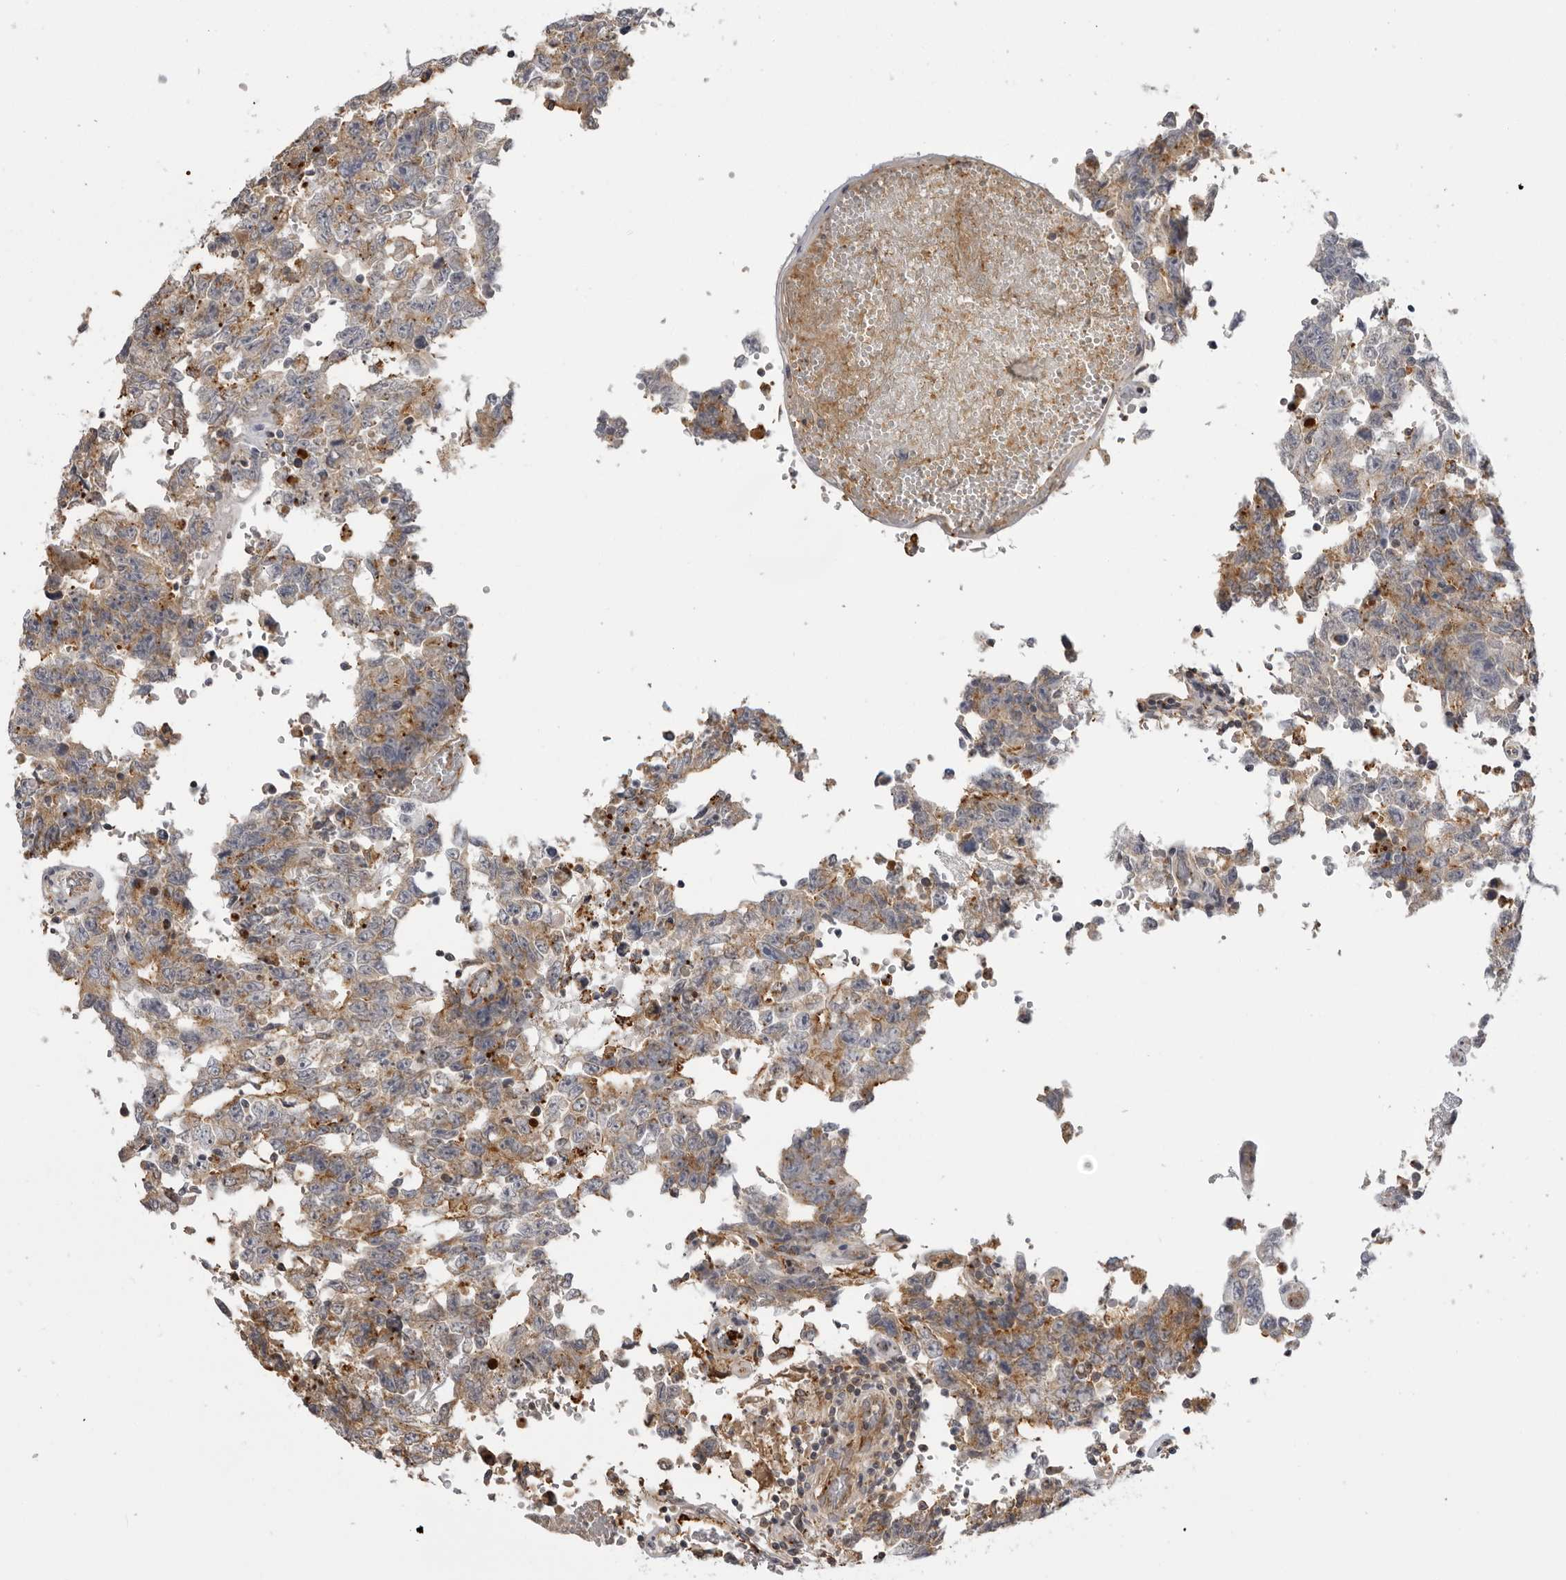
{"staining": {"intensity": "weak", "quantity": "25%-75%", "location": "cytoplasmic/membranous"}, "tissue": "testis cancer", "cell_type": "Tumor cells", "image_type": "cancer", "snomed": [{"axis": "morphology", "description": "Carcinoma, Embryonal, NOS"}, {"axis": "topography", "description": "Testis"}], "caption": "Immunohistochemical staining of human testis cancer (embryonal carcinoma) displays weak cytoplasmic/membranous protein expression in about 25%-75% of tumor cells.", "gene": "PLEKHF2", "patient": {"sex": "male", "age": 26}}